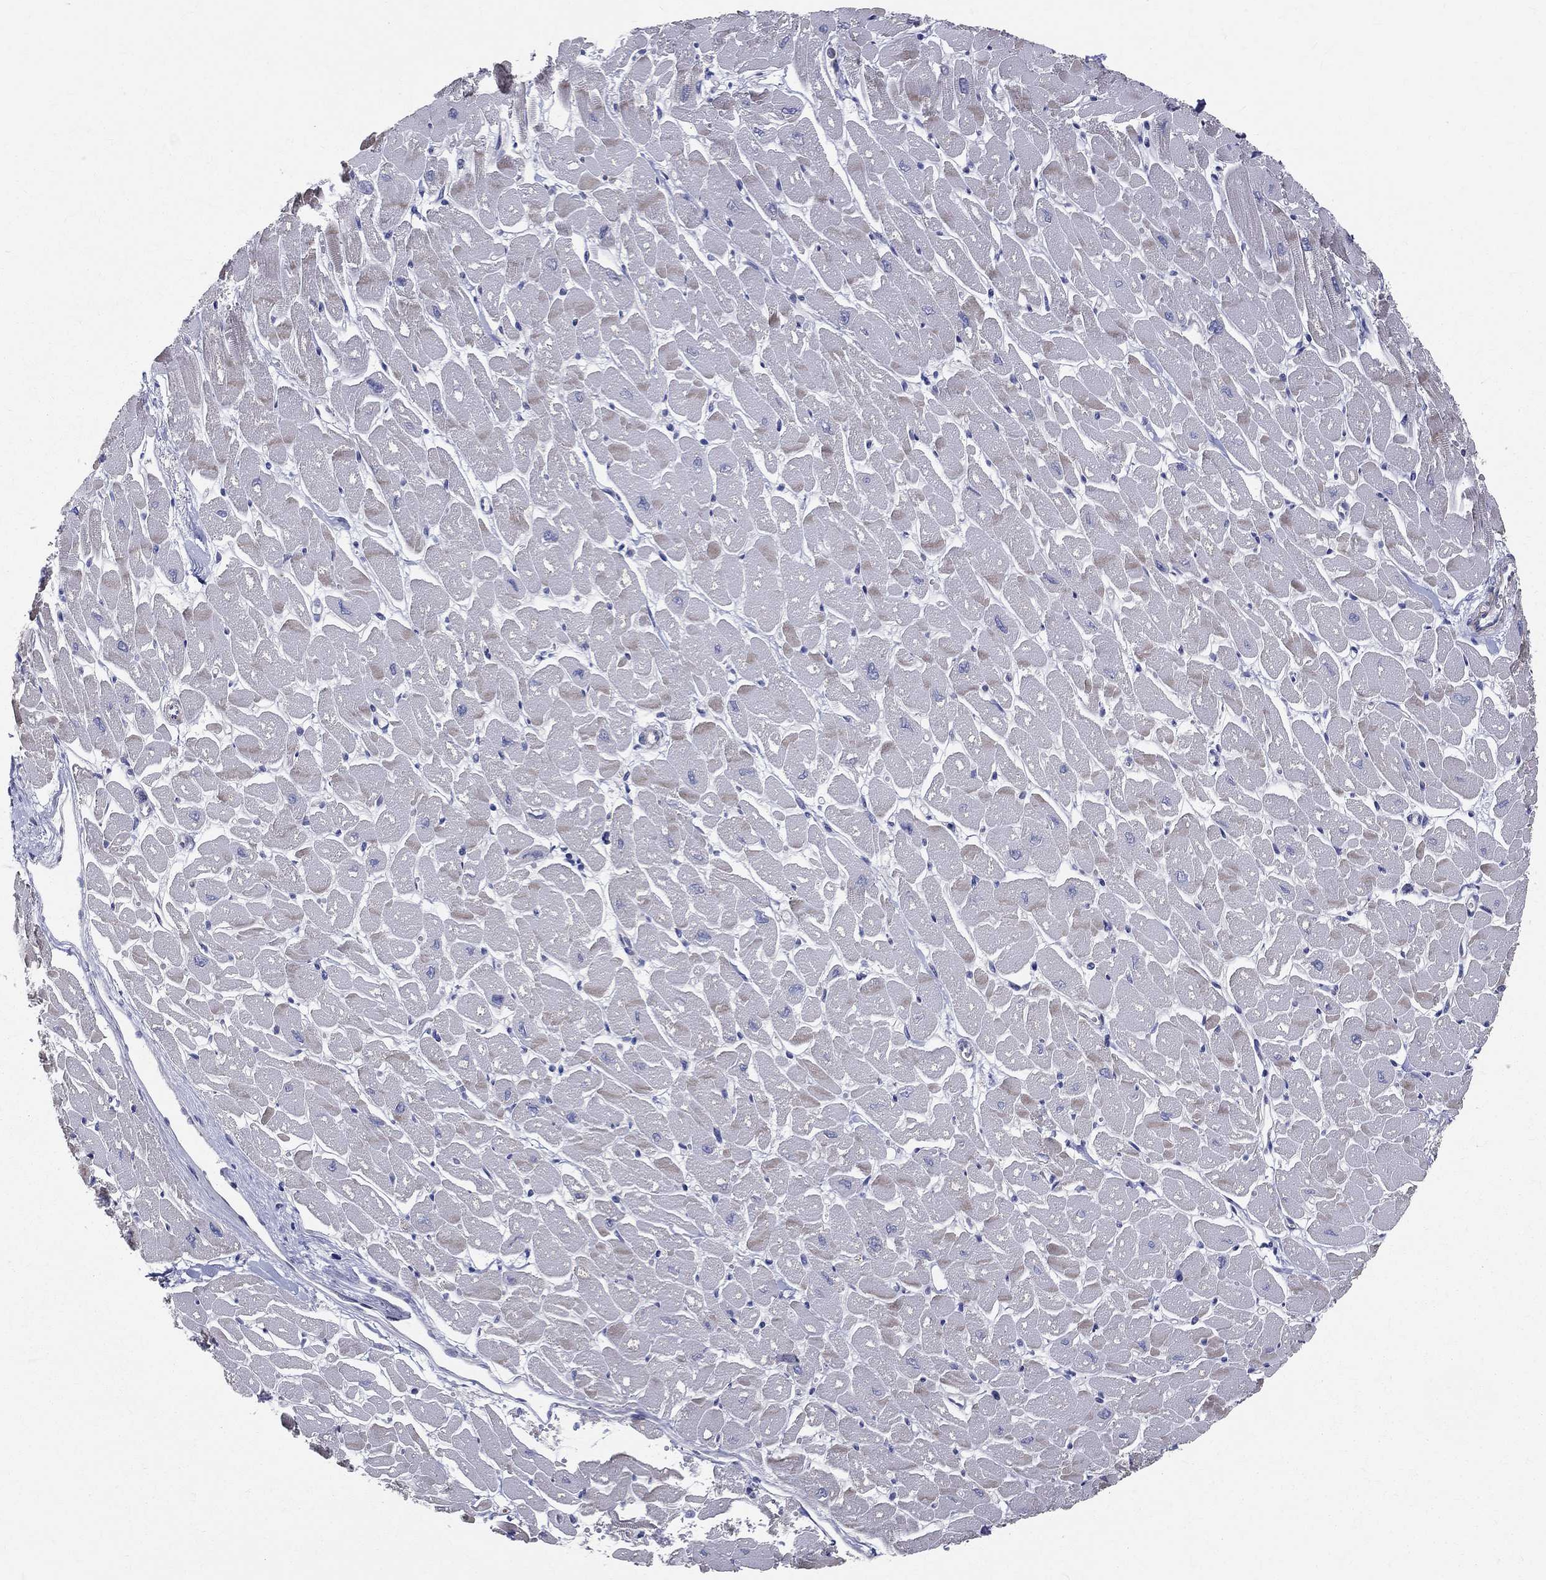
{"staining": {"intensity": "negative", "quantity": "none", "location": "none"}, "tissue": "heart muscle", "cell_type": "Cardiomyocytes", "image_type": "normal", "snomed": [{"axis": "morphology", "description": "Normal tissue, NOS"}, {"axis": "topography", "description": "Heart"}], "caption": "Protein analysis of normal heart muscle shows no significant positivity in cardiomyocytes.", "gene": "POMZP3", "patient": {"sex": "male", "age": 57}}